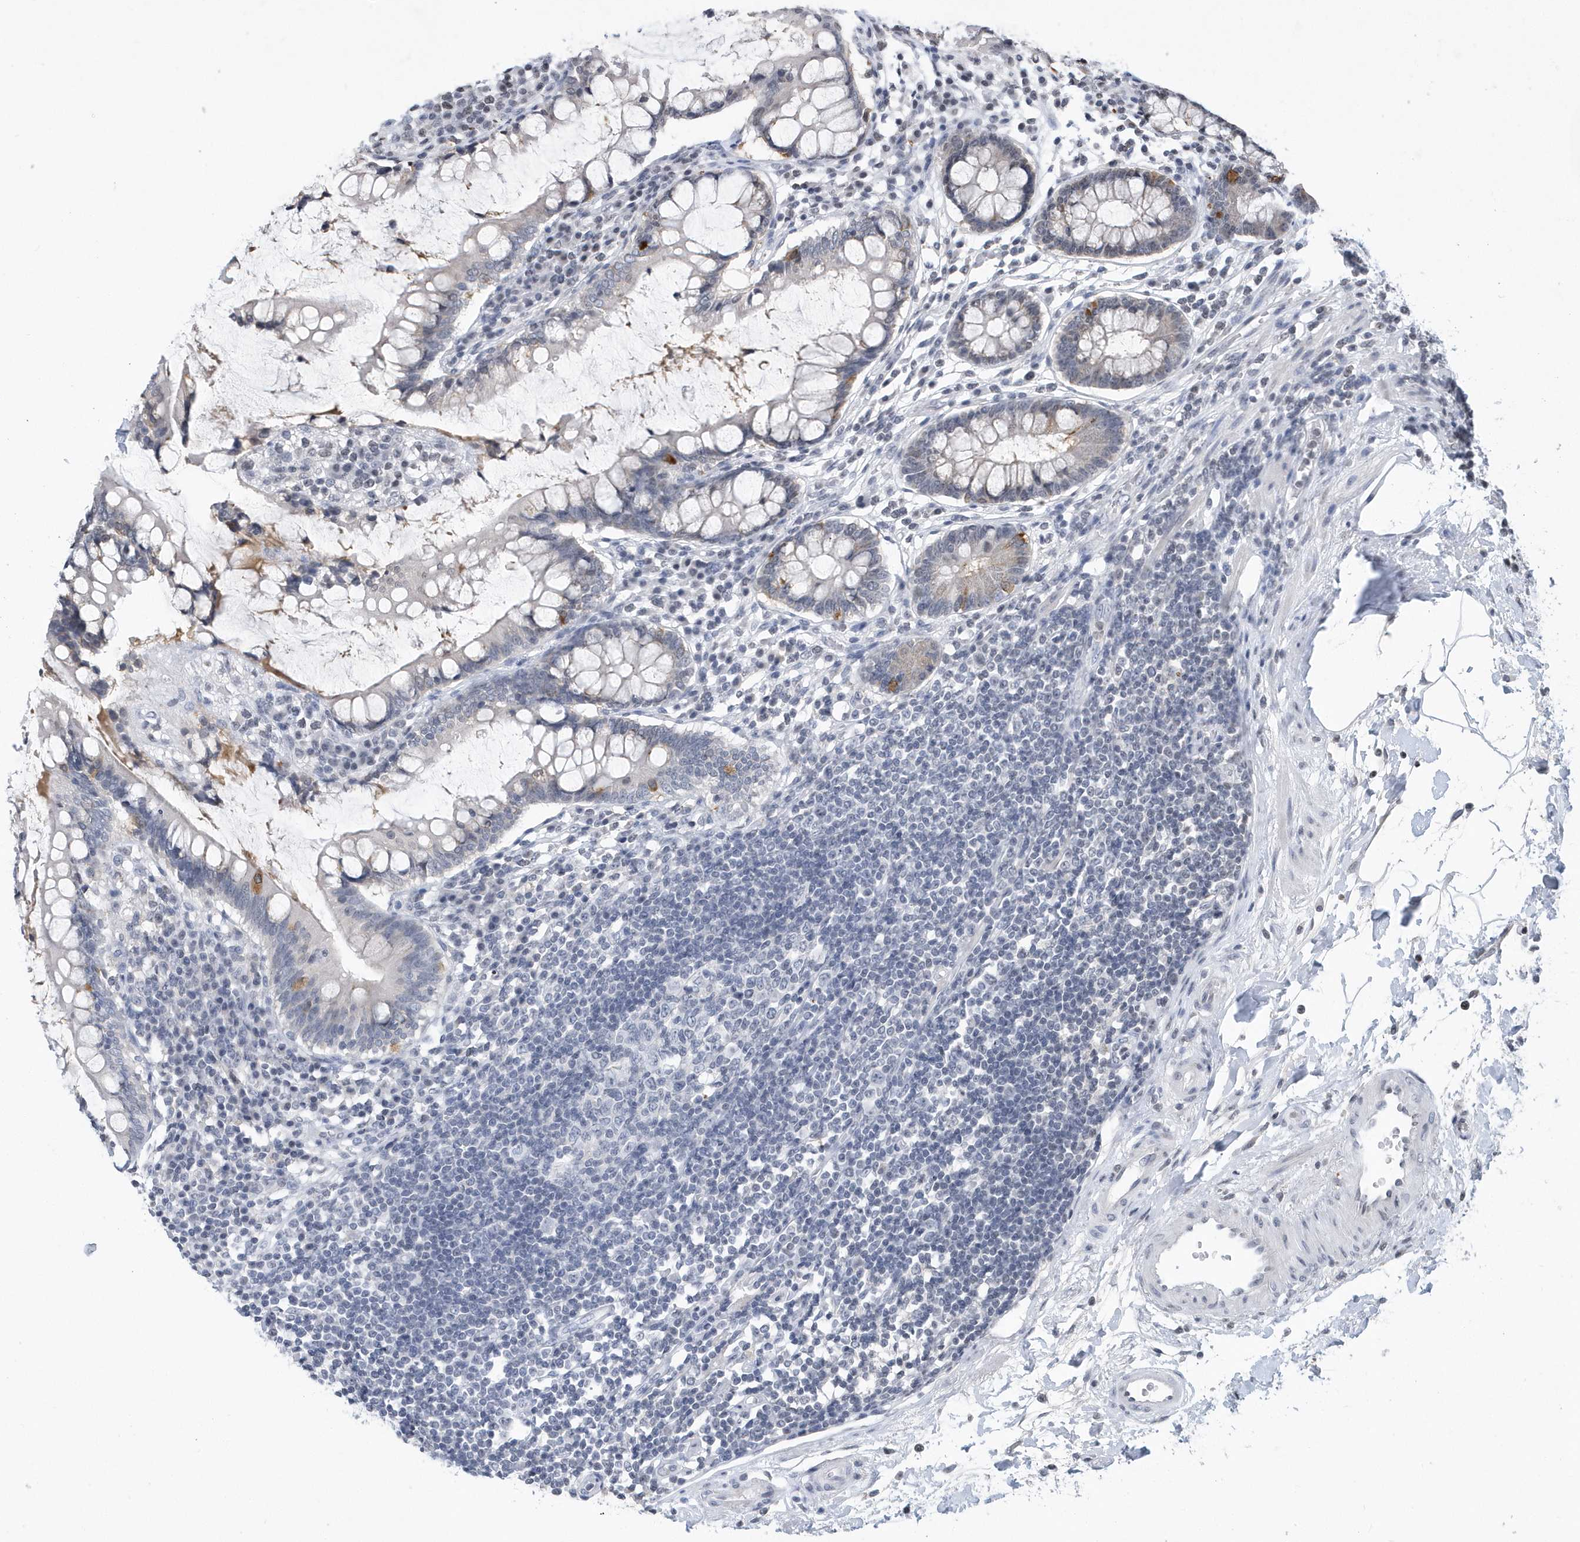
{"staining": {"intensity": "negative", "quantity": "none", "location": "none"}, "tissue": "colon", "cell_type": "Endothelial cells", "image_type": "normal", "snomed": [{"axis": "morphology", "description": "Normal tissue, NOS"}, {"axis": "topography", "description": "Colon"}], "caption": "Immunohistochemistry (IHC) photomicrograph of benign colon: human colon stained with DAB shows no significant protein positivity in endothelial cells. (DAB immunohistochemistry with hematoxylin counter stain).", "gene": "VWA5B2", "patient": {"sex": "female", "age": 79}}